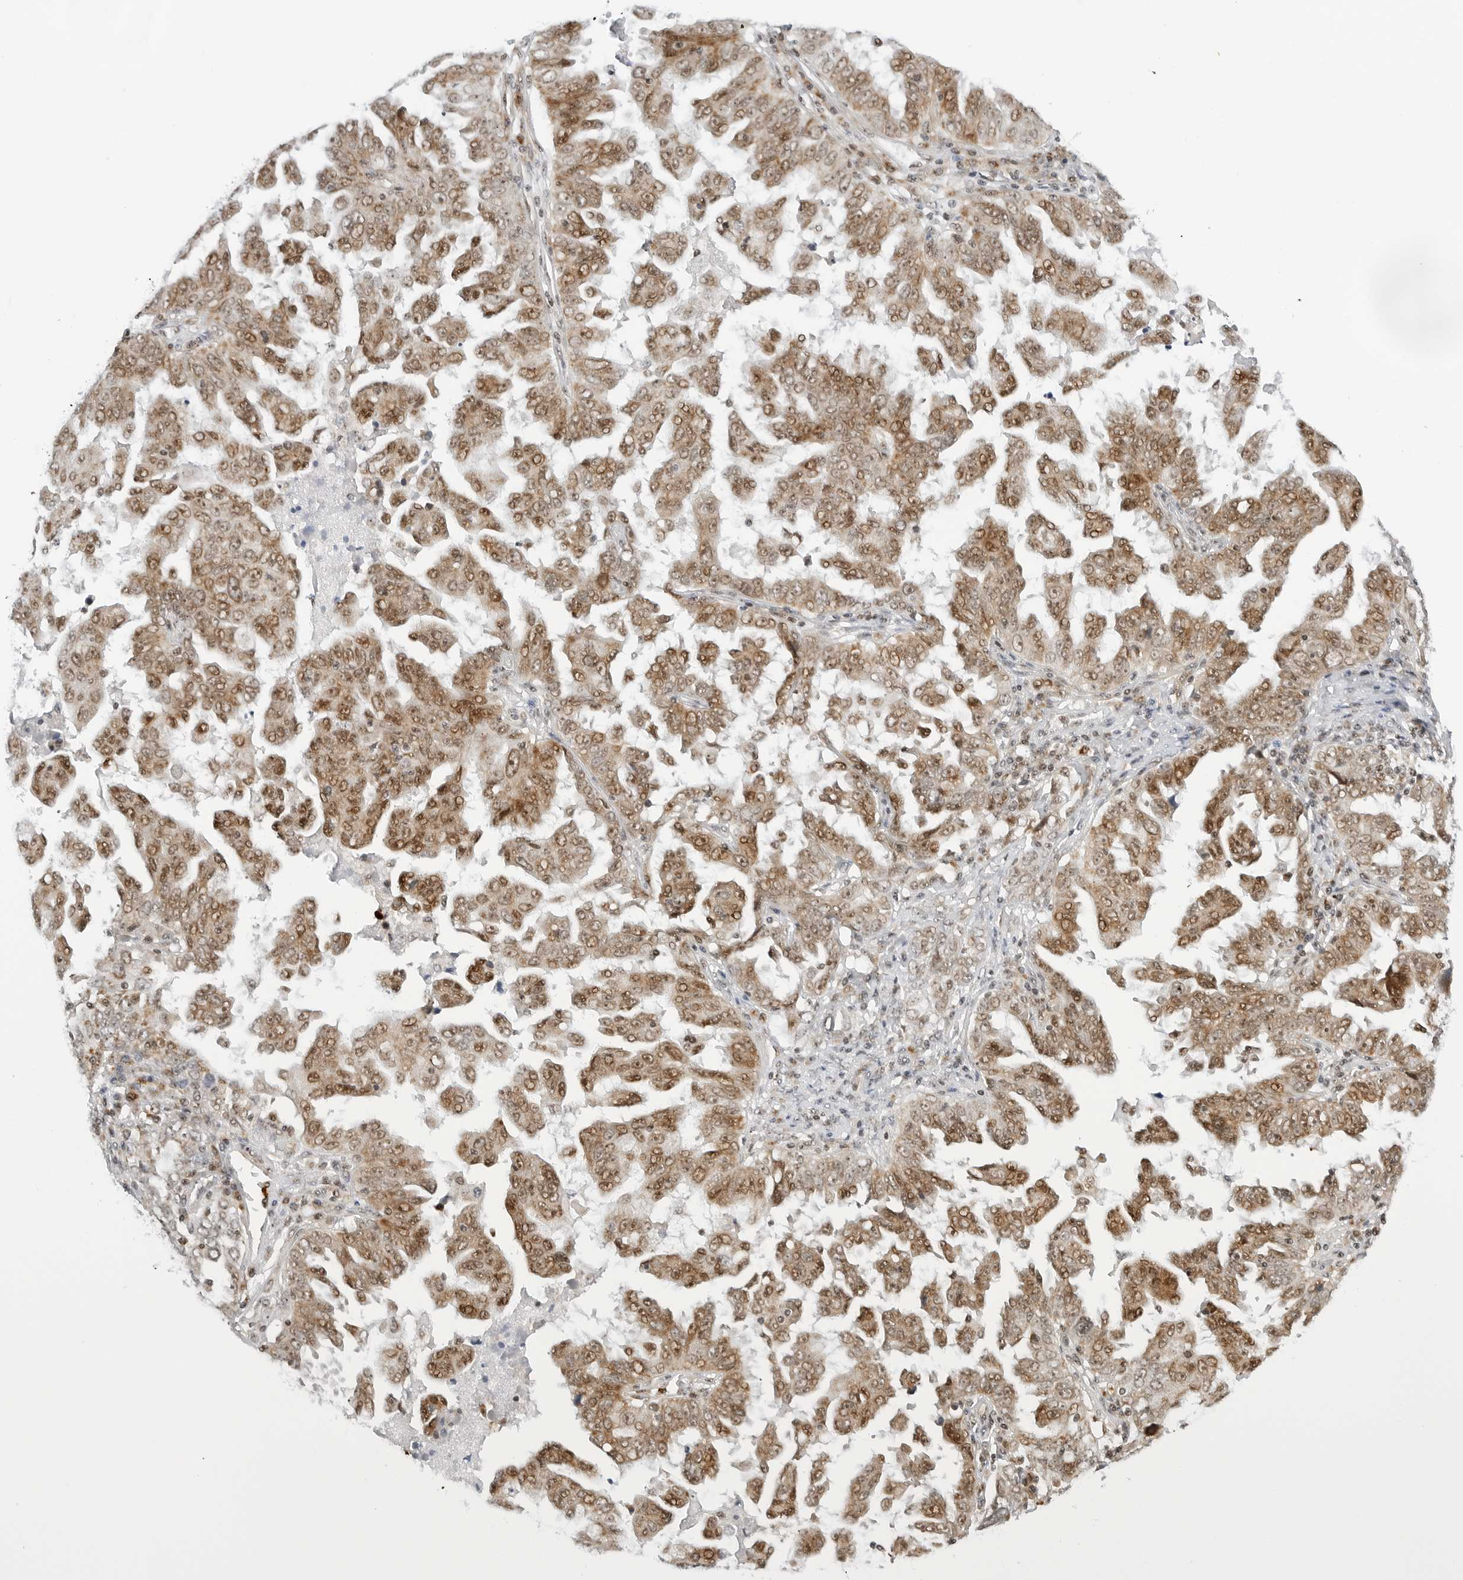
{"staining": {"intensity": "moderate", "quantity": ">75%", "location": "cytoplasmic/membranous,nuclear"}, "tissue": "ovarian cancer", "cell_type": "Tumor cells", "image_type": "cancer", "snomed": [{"axis": "morphology", "description": "Carcinoma, endometroid"}, {"axis": "topography", "description": "Ovary"}], "caption": "Immunohistochemistry (DAB) staining of ovarian cancer (endometroid carcinoma) demonstrates moderate cytoplasmic/membranous and nuclear protein positivity in approximately >75% of tumor cells. The staining was performed using DAB (3,3'-diaminobenzidine) to visualize the protein expression in brown, while the nuclei were stained in blue with hematoxylin (Magnification: 20x).", "gene": "RIMKLA", "patient": {"sex": "female", "age": 62}}